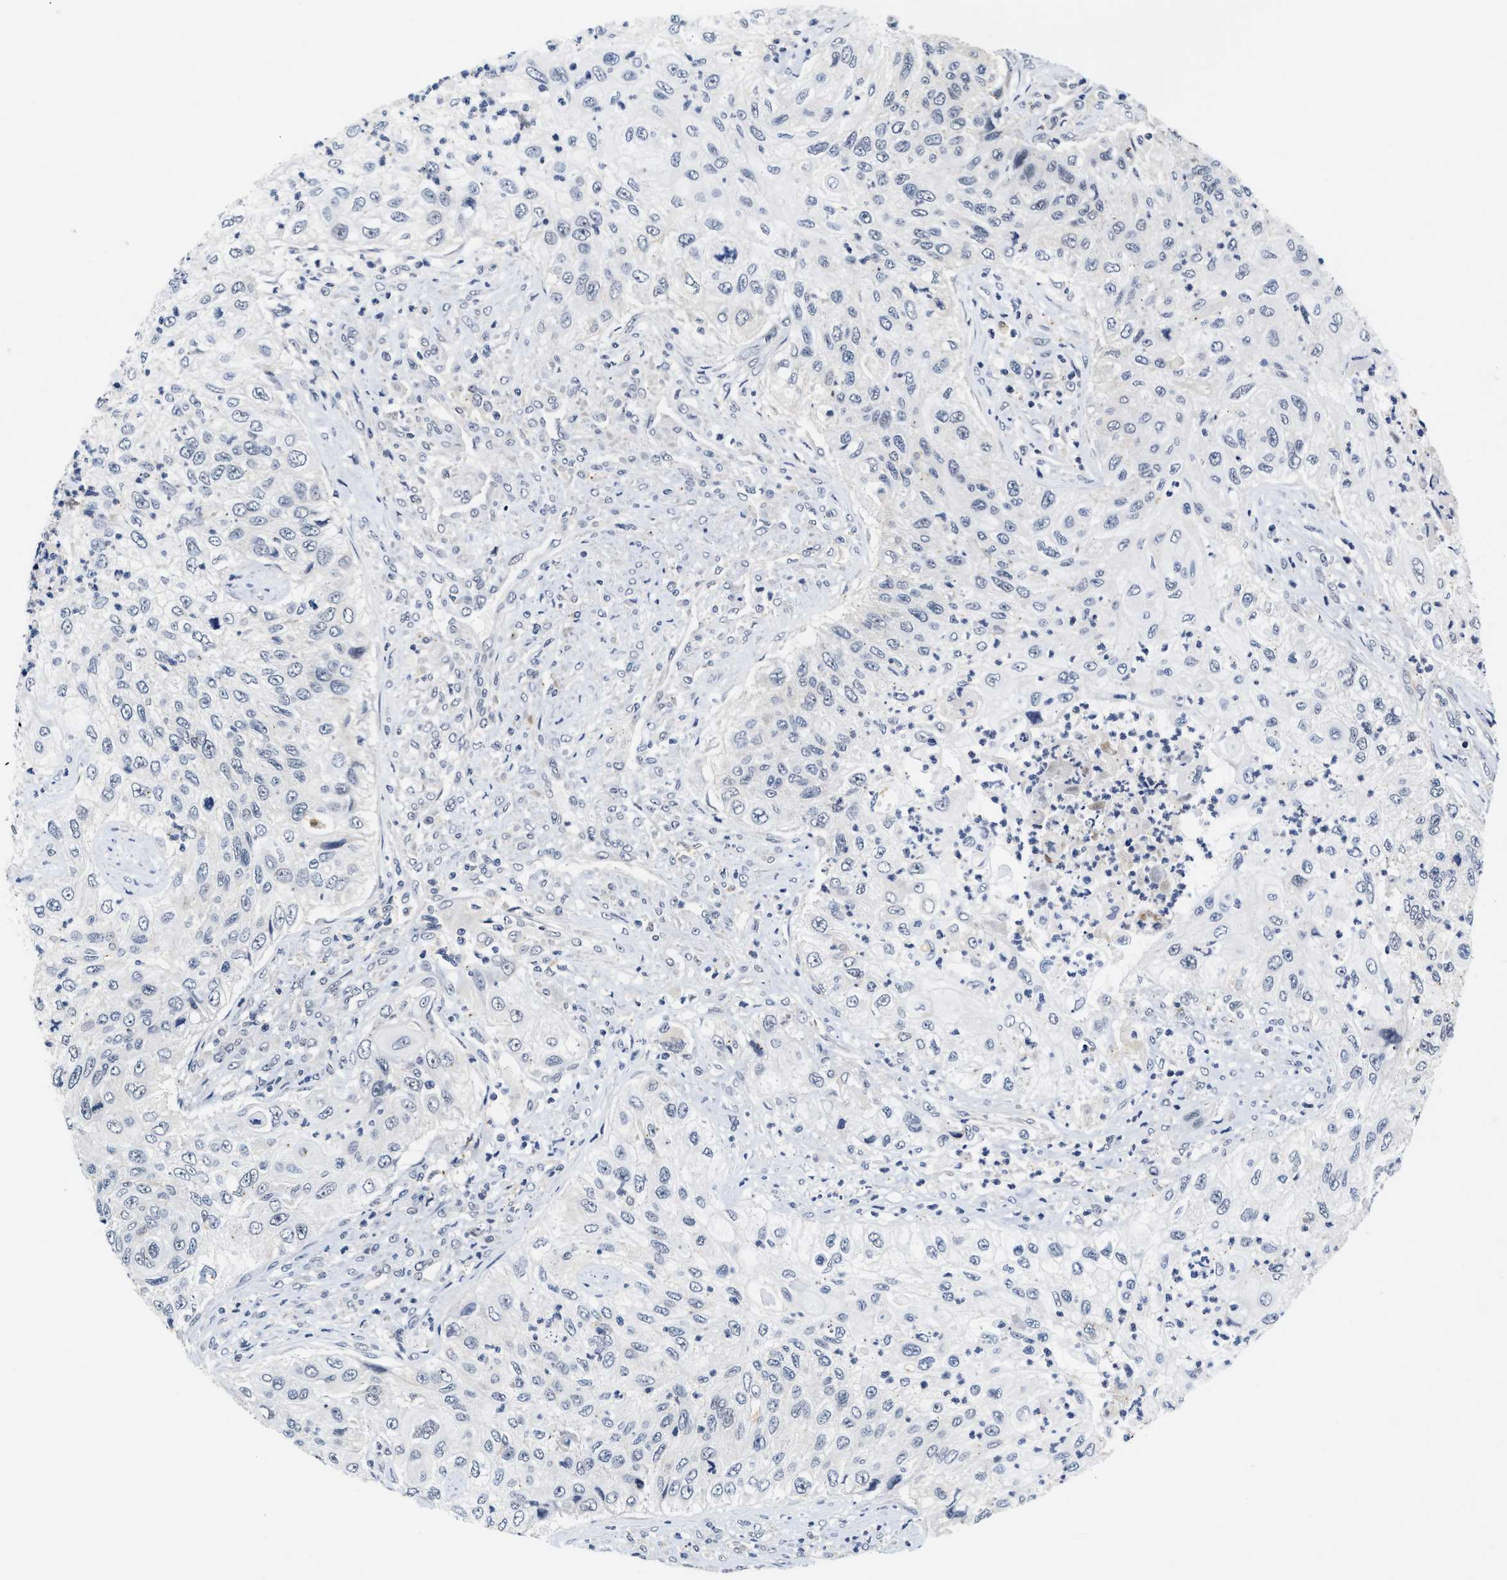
{"staining": {"intensity": "negative", "quantity": "none", "location": "none"}, "tissue": "urothelial cancer", "cell_type": "Tumor cells", "image_type": "cancer", "snomed": [{"axis": "morphology", "description": "Urothelial carcinoma, High grade"}, {"axis": "topography", "description": "Urinary bladder"}], "caption": "Immunohistochemistry (IHC) of human high-grade urothelial carcinoma demonstrates no expression in tumor cells.", "gene": "INIP", "patient": {"sex": "female", "age": 60}}